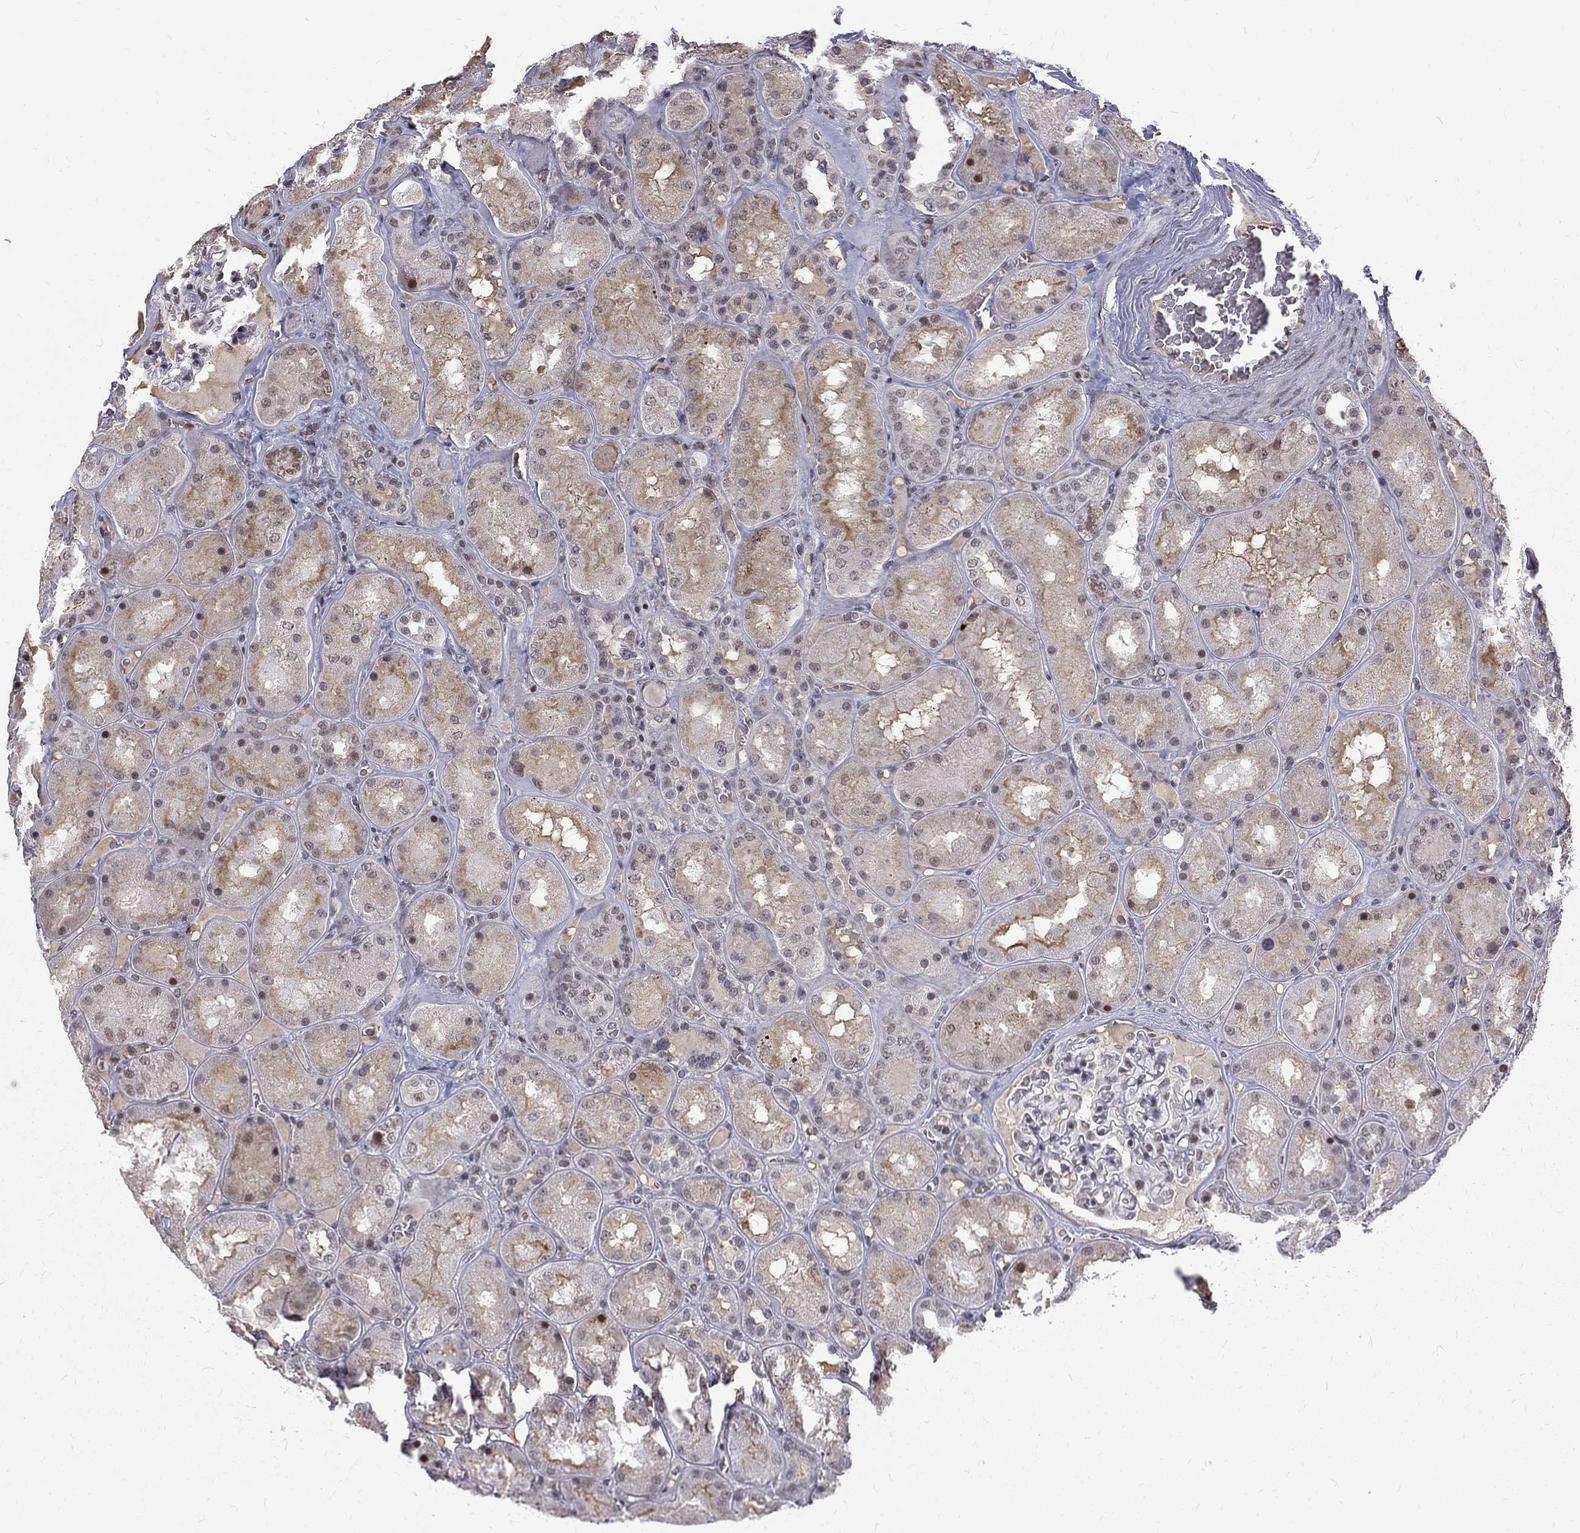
{"staining": {"intensity": "strong", "quantity": "<25%", "location": "nuclear"}, "tissue": "kidney", "cell_type": "Cells in glomeruli", "image_type": "normal", "snomed": [{"axis": "morphology", "description": "Normal tissue, NOS"}, {"axis": "topography", "description": "Kidney"}], "caption": "This histopathology image exhibits immunohistochemistry staining of unremarkable human kidney, with medium strong nuclear positivity in approximately <25% of cells in glomeruli.", "gene": "TCEAL1", "patient": {"sex": "male", "age": 73}}